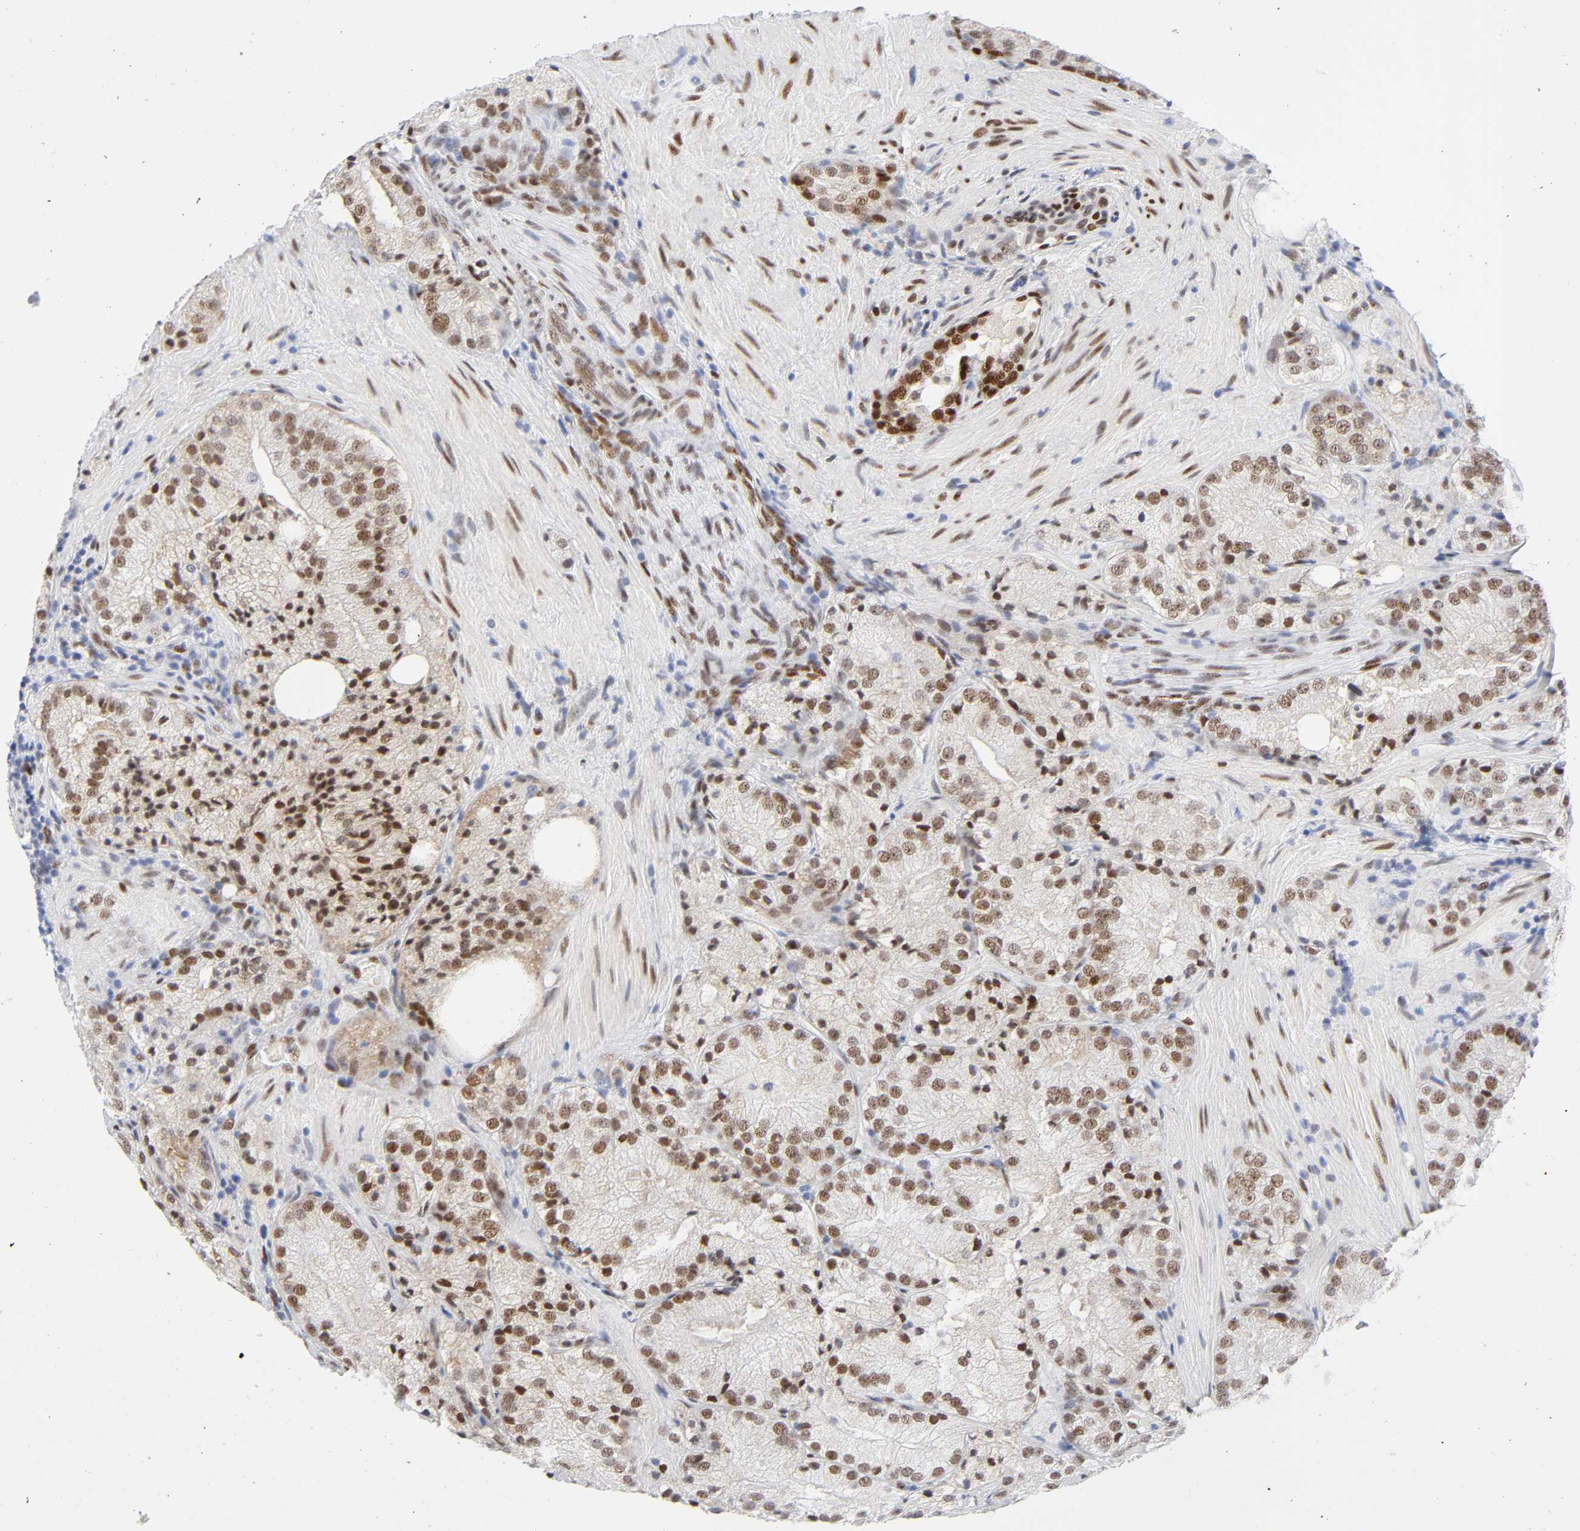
{"staining": {"intensity": "moderate", "quantity": ">75%", "location": "nuclear"}, "tissue": "prostate cancer", "cell_type": "Tumor cells", "image_type": "cancer", "snomed": [{"axis": "morphology", "description": "Adenocarcinoma, Low grade"}, {"axis": "topography", "description": "Prostate"}], "caption": "Human low-grade adenocarcinoma (prostate) stained for a protein (brown) exhibits moderate nuclear positive positivity in about >75% of tumor cells.", "gene": "NFIC", "patient": {"sex": "male", "age": 60}}